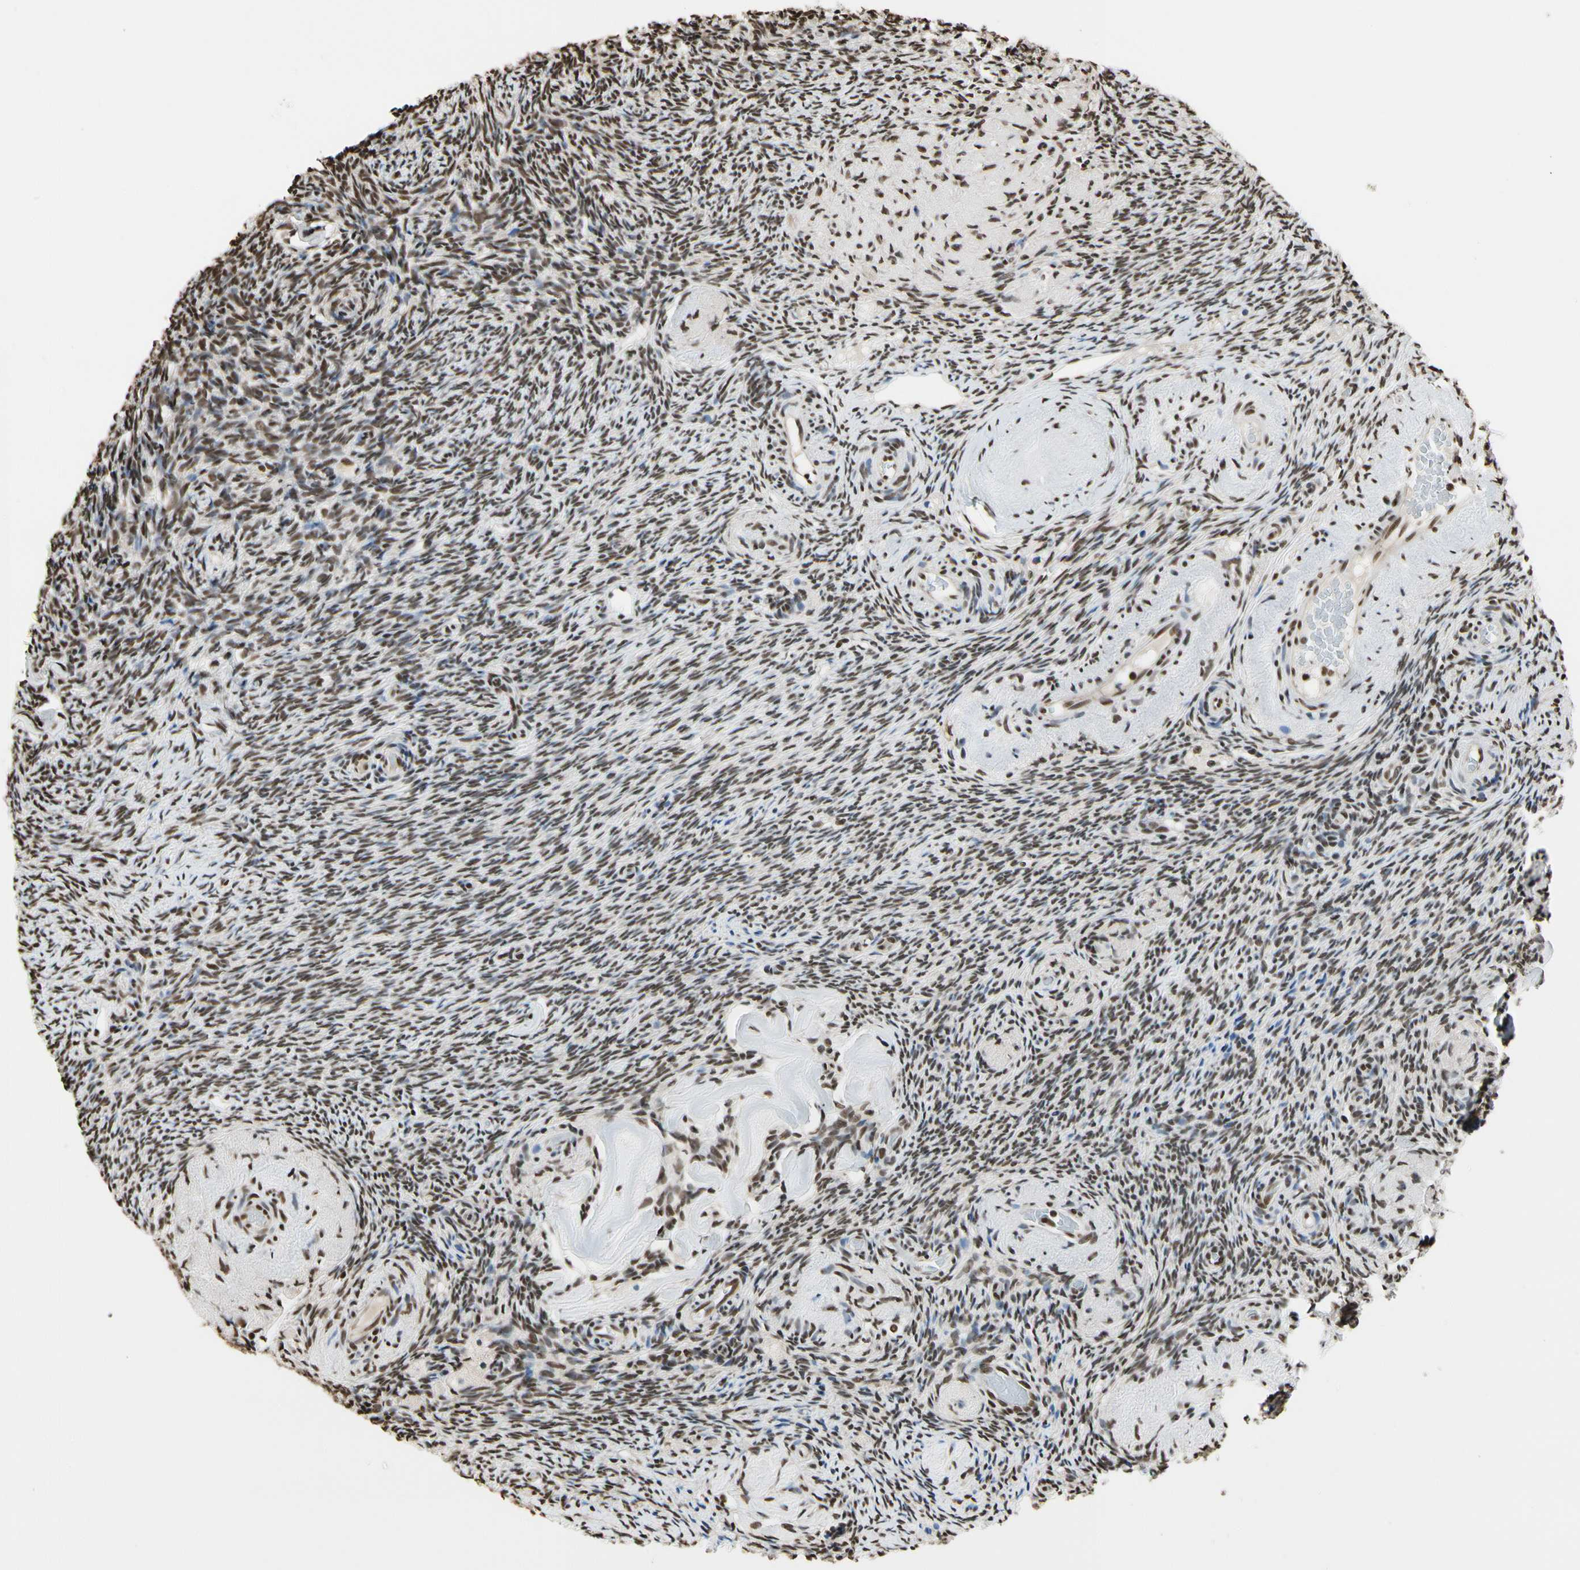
{"staining": {"intensity": "moderate", "quantity": ">75%", "location": "nuclear"}, "tissue": "ovary", "cell_type": "Ovarian stroma cells", "image_type": "normal", "snomed": [{"axis": "morphology", "description": "Normal tissue, NOS"}, {"axis": "topography", "description": "Ovary"}], "caption": "About >75% of ovarian stroma cells in normal human ovary demonstrate moderate nuclear protein expression as visualized by brown immunohistochemical staining.", "gene": "HNRNPK", "patient": {"sex": "female", "age": 60}}